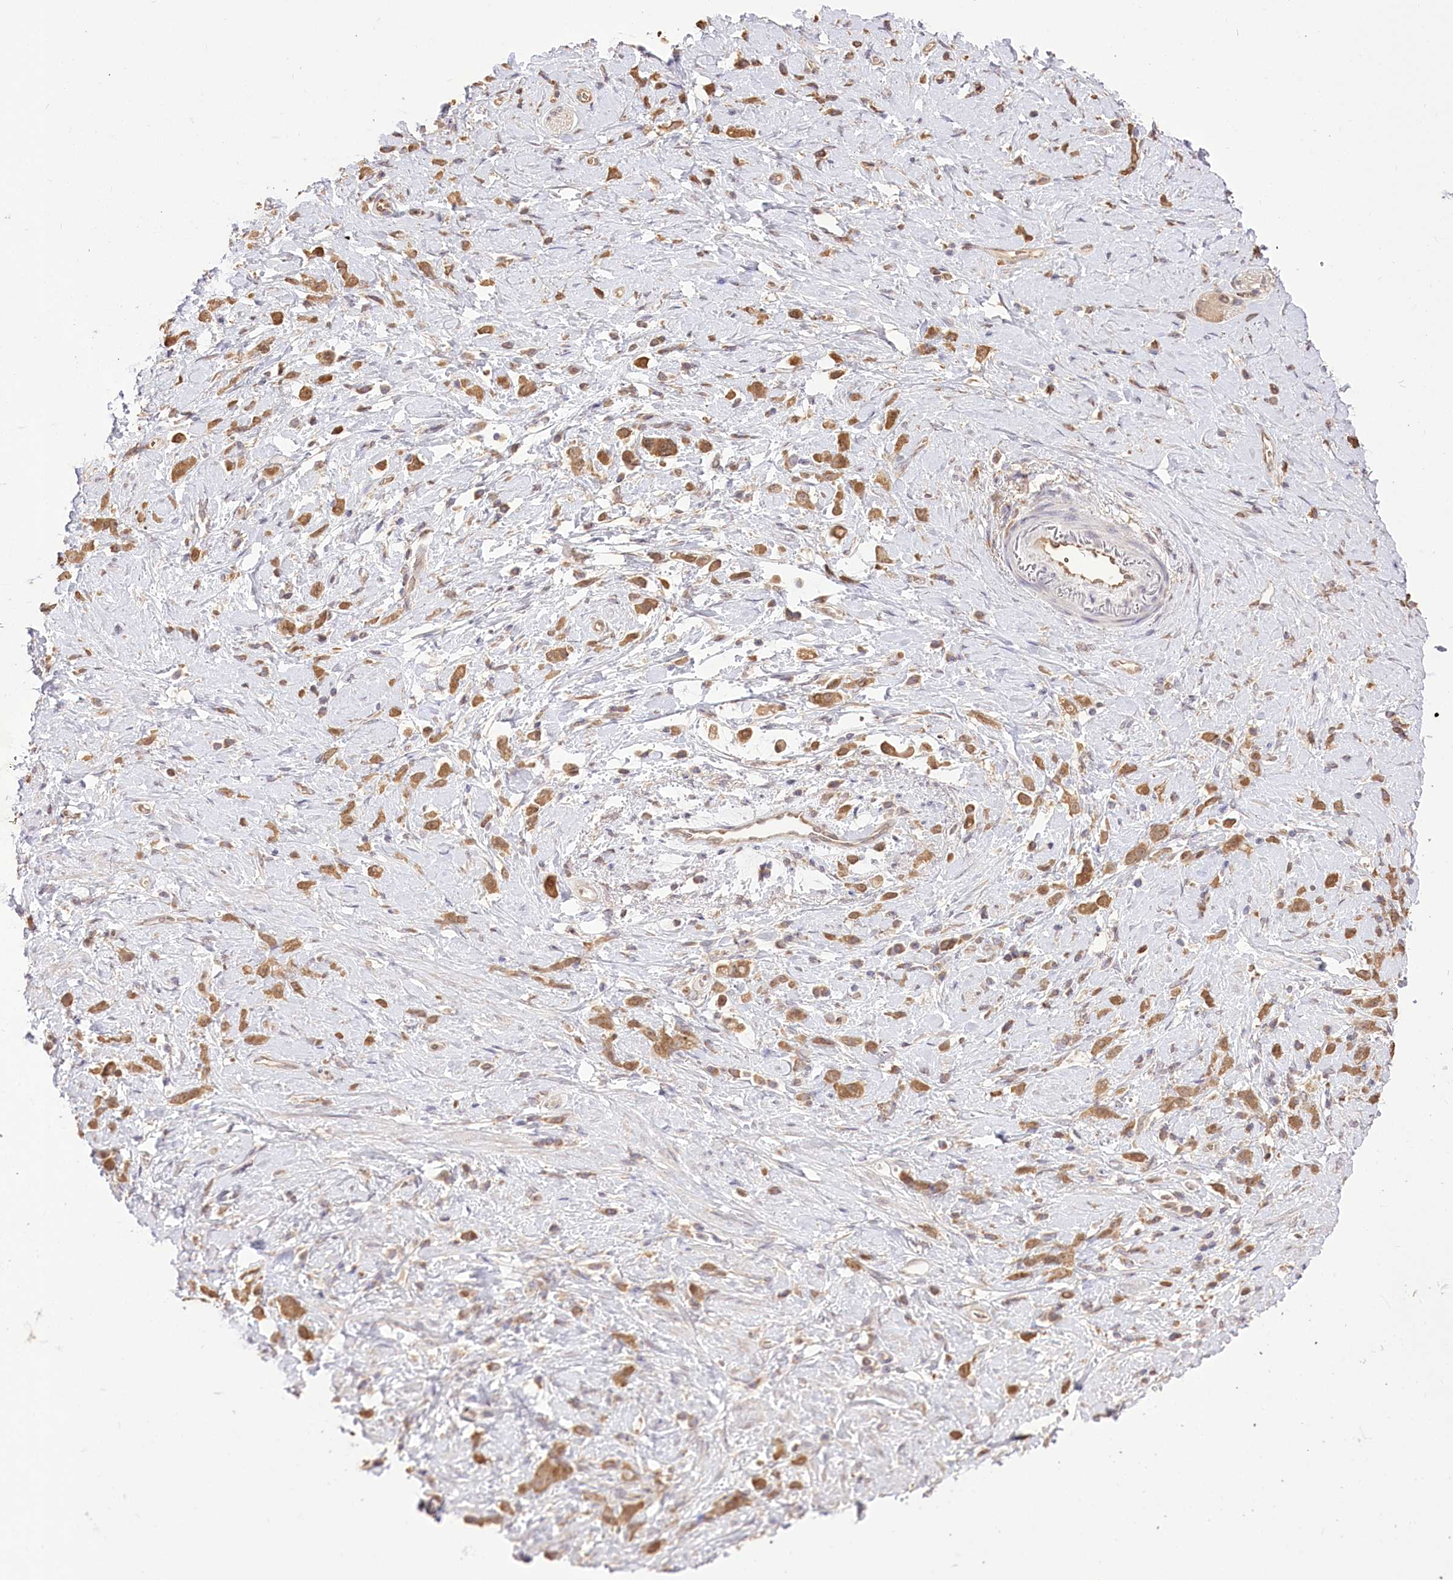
{"staining": {"intensity": "moderate", "quantity": ">75%", "location": "cytoplasmic/membranous"}, "tissue": "stomach cancer", "cell_type": "Tumor cells", "image_type": "cancer", "snomed": [{"axis": "morphology", "description": "Adenocarcinoma, NOS"}, {"axis": "topography", "description": "Stomach"}], "caption": "This micrograph reveals immunohistochemistry (IHC) staining of human stomach cancer, with medium moderate cytoplasmic/membranous staining in about >75% of tumor cells.", "gene": "R3HDM2", "patient": {"sex": "female", "age": 60}}